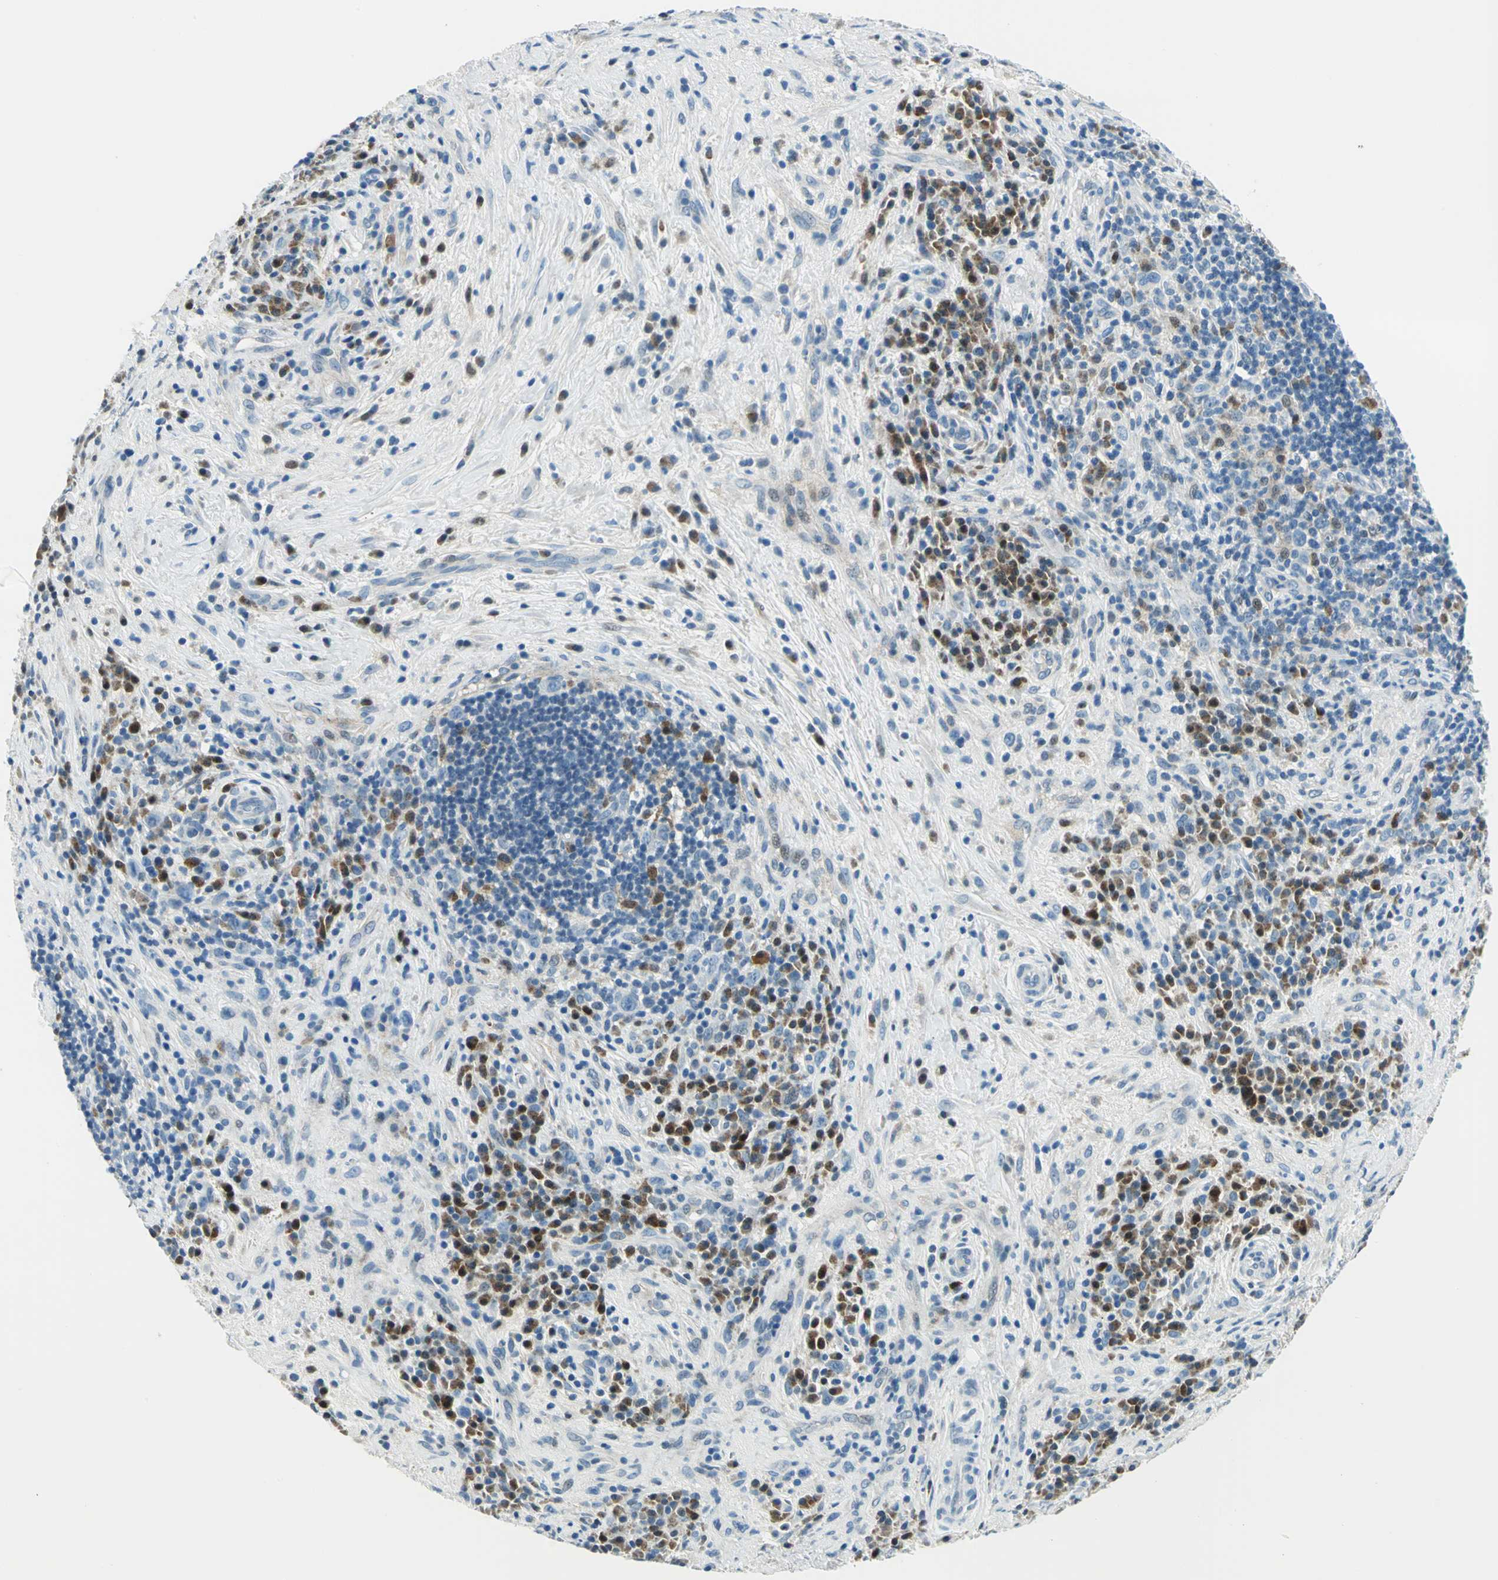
{"staining": {"intensity": "strong", "quantity": "25%-75%", "location": "cytoplasmic/membranous,nuclear"}, "tissue": "lymphoma", "cell_type": "Tumor cells", "image_type": "cancer", "snomed": [{"axis": "morphology", "description": "Hodgkin's disease, NOS"}, {"axis": "topography", "description": "Lymph node"}], "caption": "An immunohistochemistry image of tumor tissue is shown. Protein staining in brown shows strong cytoplasmic/membranous and nuclear positivity in Hodgkin's disease within tumor cells.", "gene": "AKR1A1", "patient": {"sex": "female", "age": 25}}